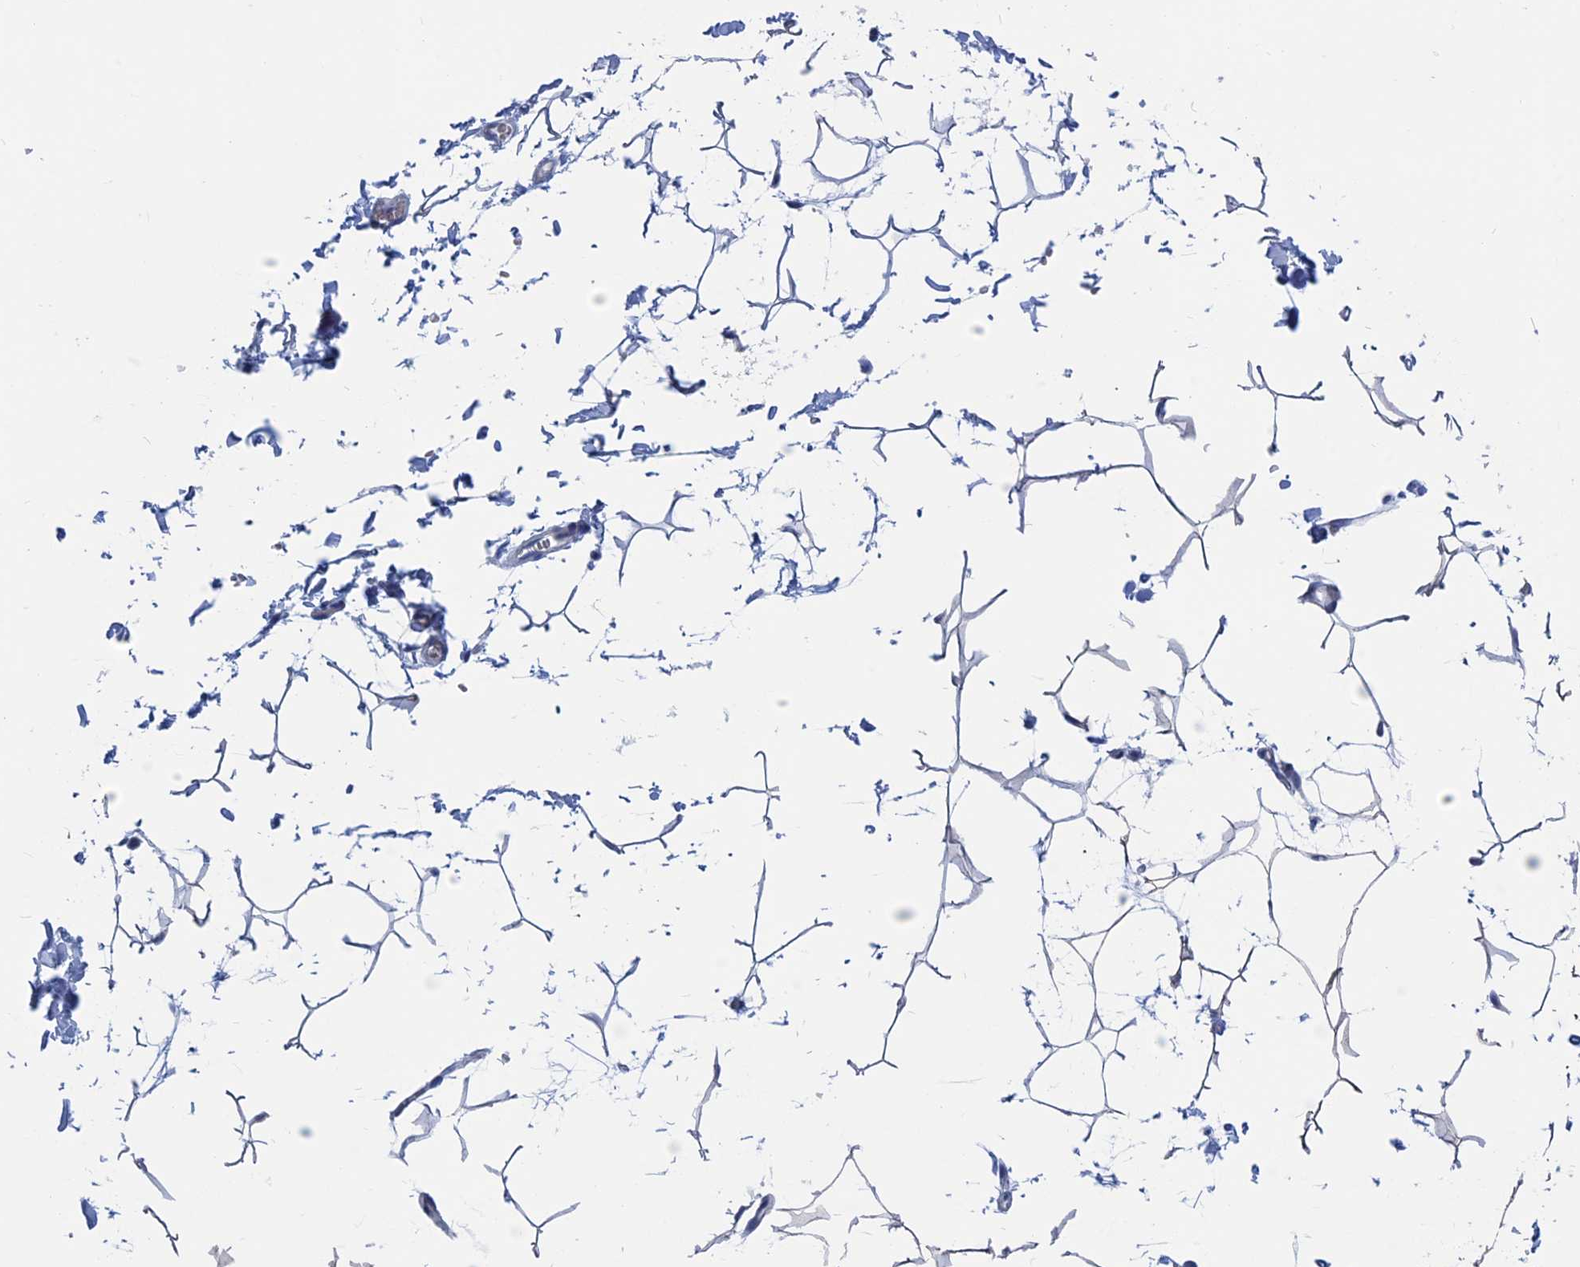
{"staining": {"intensity": "negative", "quantity": "none", "location": "none"}, "tissue": "adipose tissue", "cell_type": "Adipocytes", "image_type": "normal", "snomed": [{"axis": "morphology", "description": "Normal tissue, NOS"}, {"axis": "topography", "description": "Gallbladder"}, {"axis": "topography", "description": "Peripheral nerve tissue"}], "caption": "High power microscopy micrograph of an immunohistochemistry histopathology image of benign adipose tissue, revealing no significant positivity in adipocytes. The staining was performed using DAB (3,3'-diaminobenzidine) to visualize the protein expression in brown, while the nuclei were stained in blue with hematoxylin (Magnification: 20x).", "gene": "MARCHF3", "patient": {"sex": "male", "age": 38}}